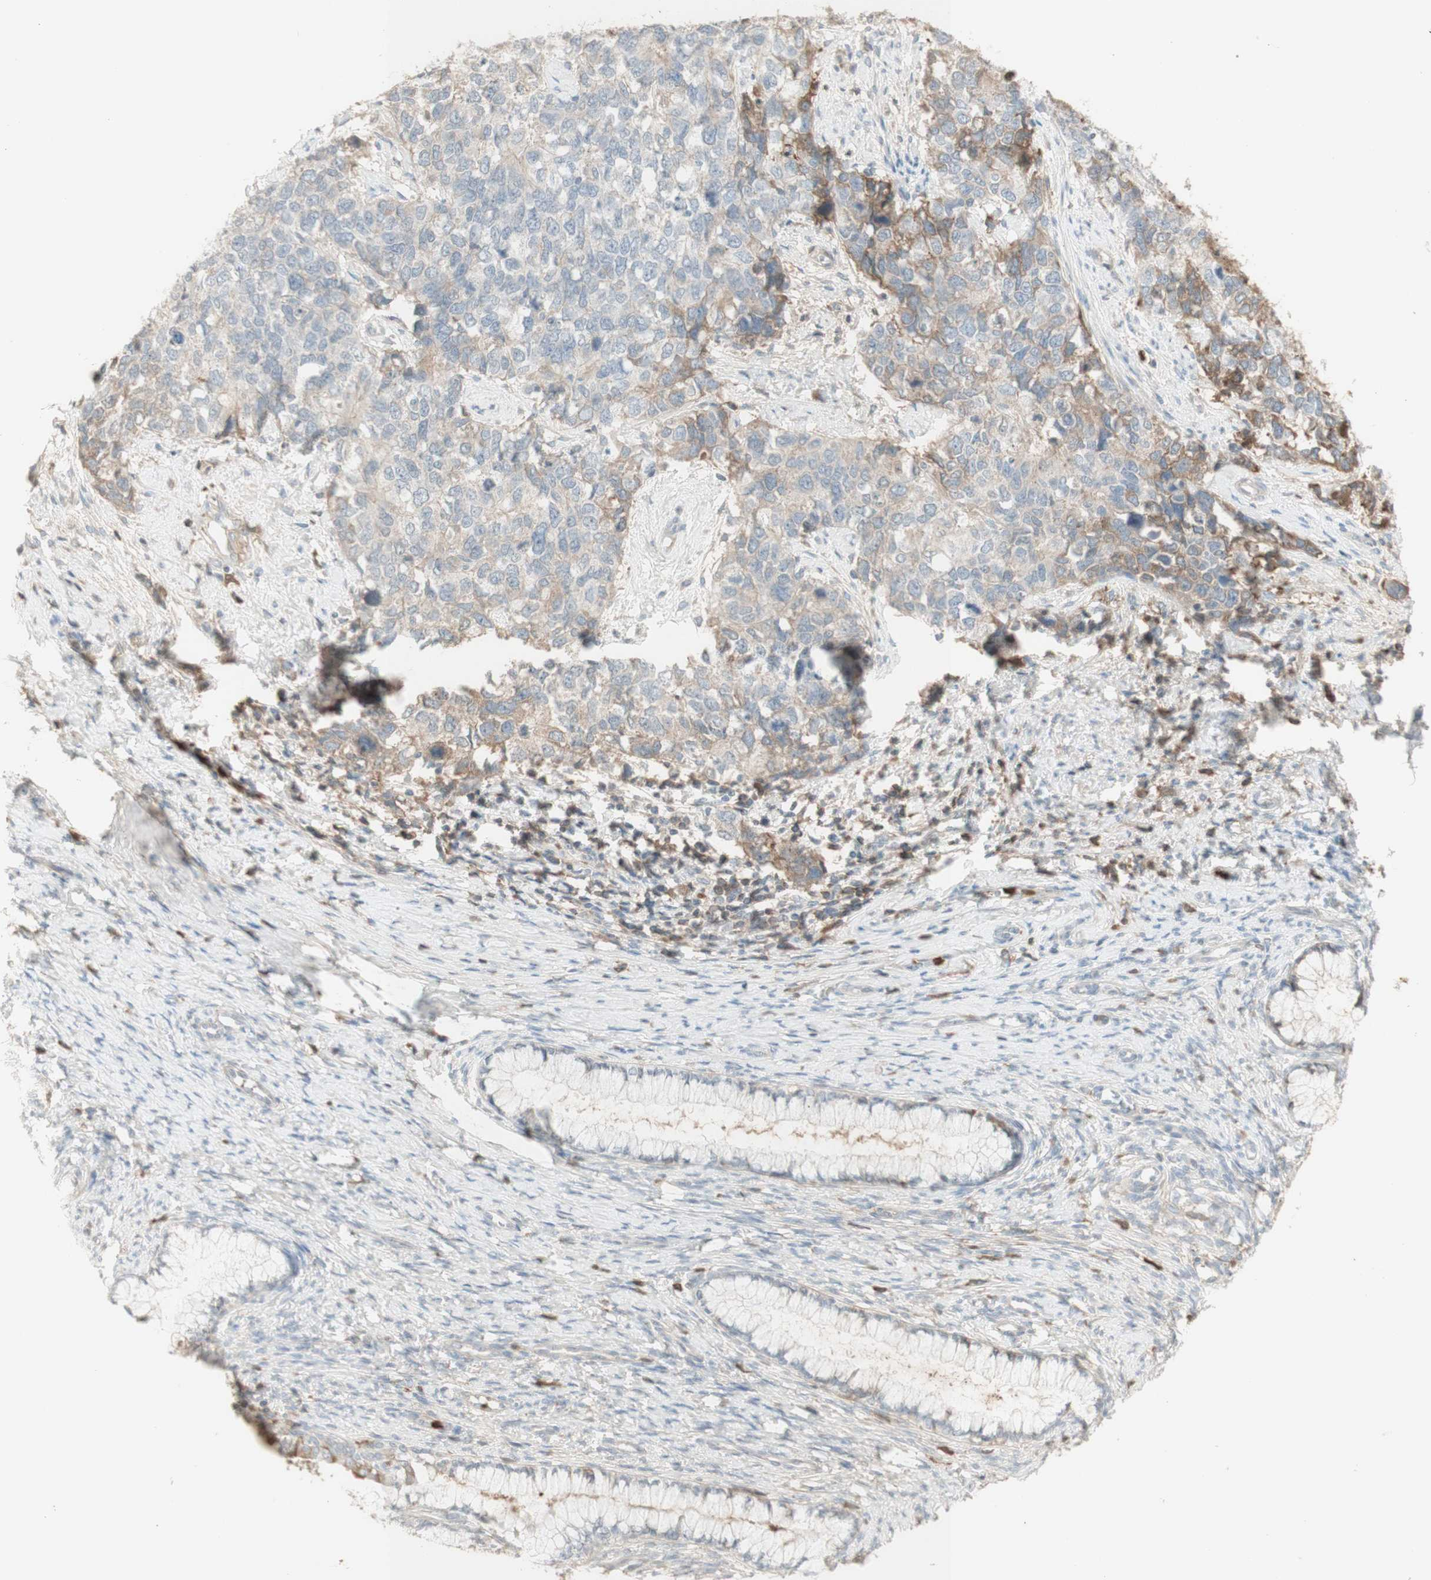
{"staining": {"intensity": "weak", "quantity": "25%-75%", "location": "cytoplasmic/membranous,nuclear"}, "tissue": "cervical cancer", "cell_type": "Tumor cells", "image_type": "cancer", "snomed": [{"axis": "morphology", "description": "Squamous cell carcinoma, NOS"}, {"axis": "topography", "description": "Cervix"}], "caption": "A brown stain shows weak cytoplasmic/membranous and nuclear expression of a protein in cervical squamous cell carcinoma tumor cells. The protein of interest is stained brown, and the nuclei are stained in blue (DAB (3,3'-diaminobenzidine) IHC with brightfield microscopy, high magnification).", "gene": "NID1", "patient": {"sex": "female", "age": 63}}